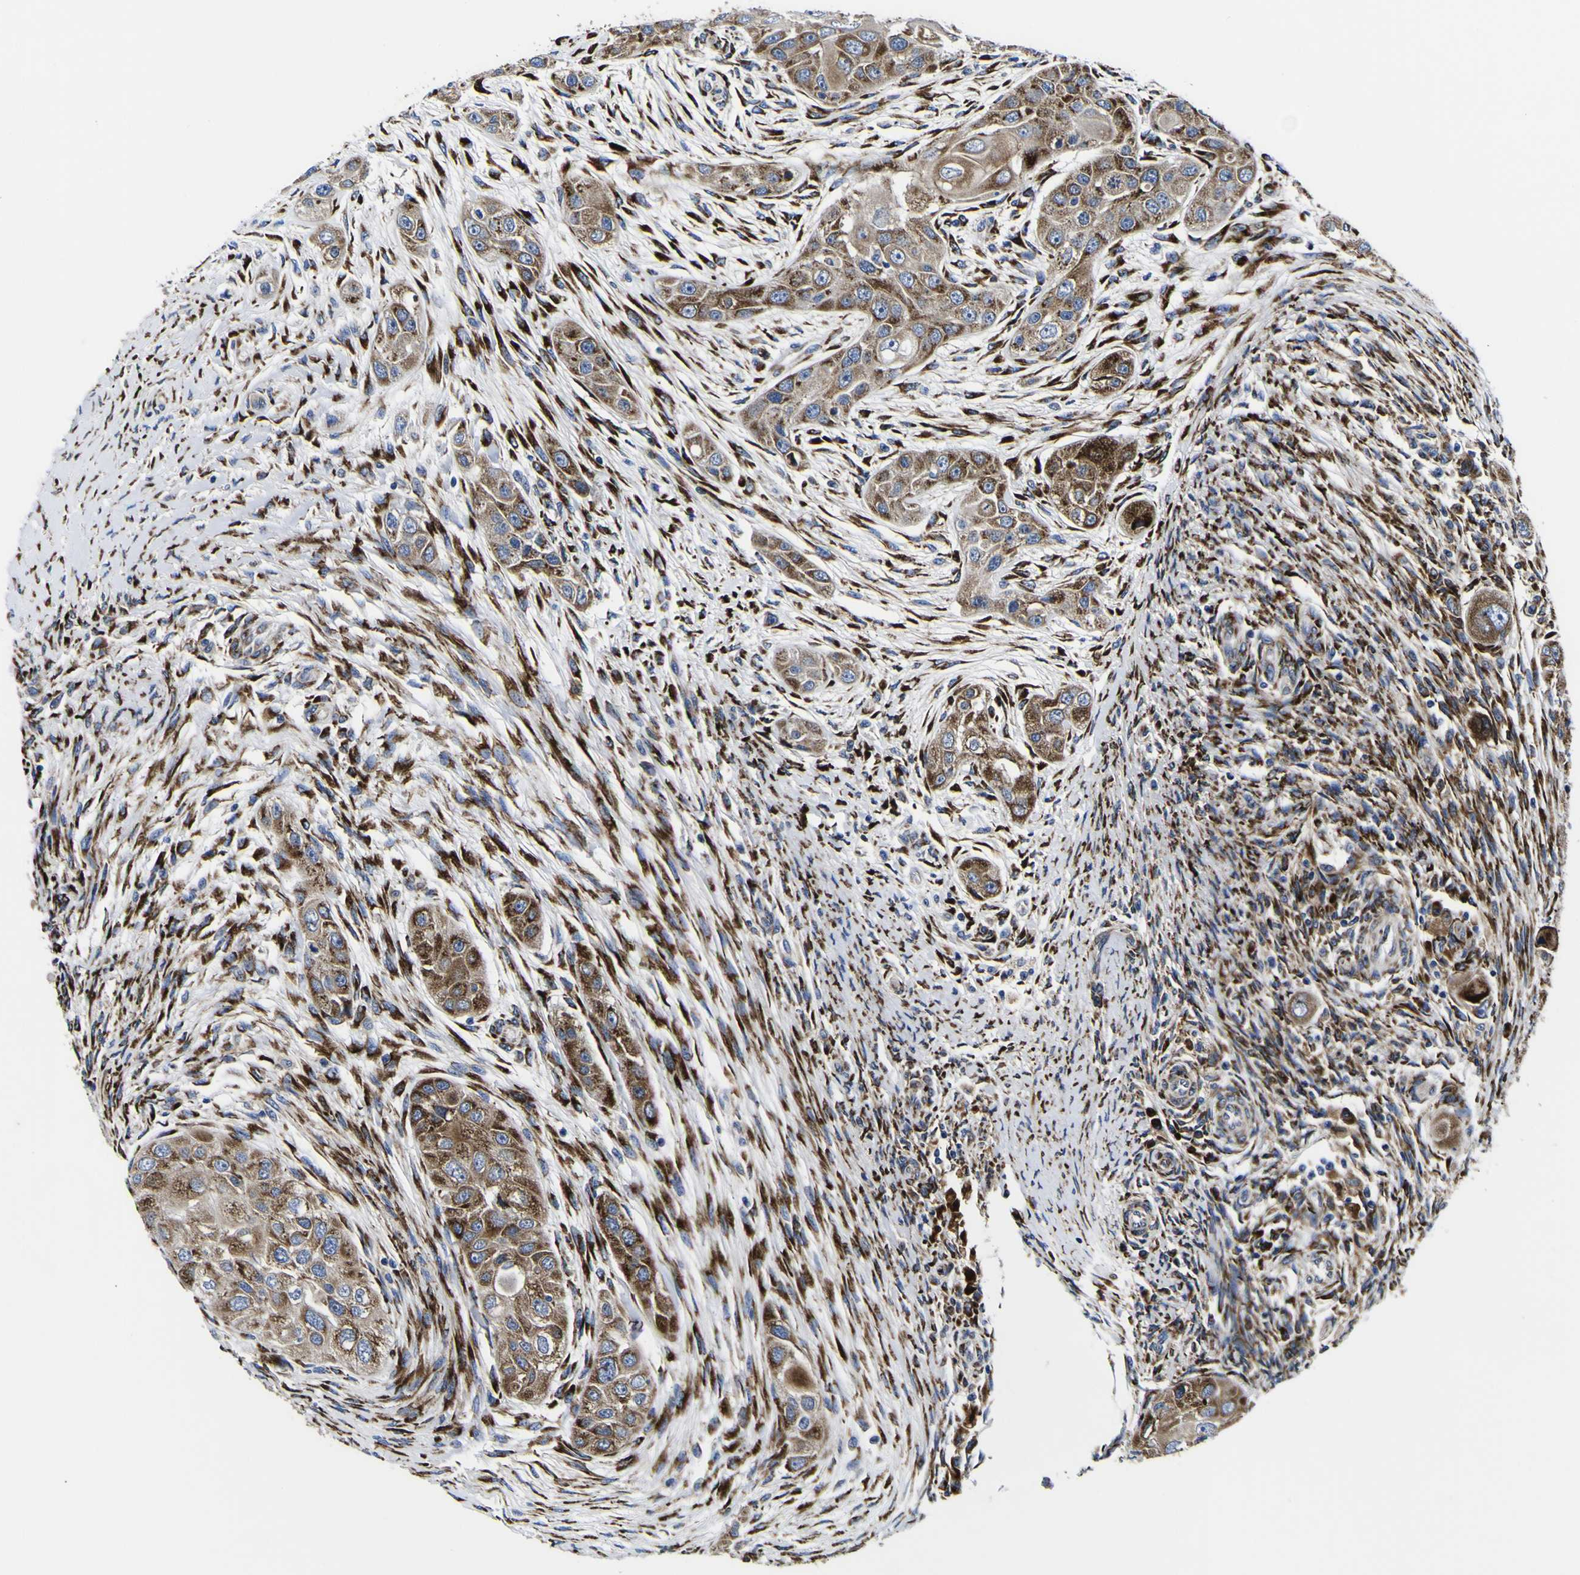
{"staining": {"intensity": "moderate", "quantity": ">75%", "location": "cytoplasmic/membranous"}, "tissue": "head and neck cancer", "cell_type": "Tumor cells", "image_type": "cancer", "snomed": [{"axis": "morphology", "description": "Normal tissue, NOS"}, {"axis": "morphology", "description": "Squamous cell carcinoma, NOS"}, {"axis": "topography", "description": "Skeletal muscle"}, {"axis": "topography", "description": "Head-Neck"}], "caption": "High-power microscopy captured an immunohistochemistry histopathology image of head and neck squamous cell carcinoma, revealing moderate cytoplasmic/membranous staining in about >75% of tumor cells.", "gene": "SCD", "patient": {"sex": "male", "age": 51}}